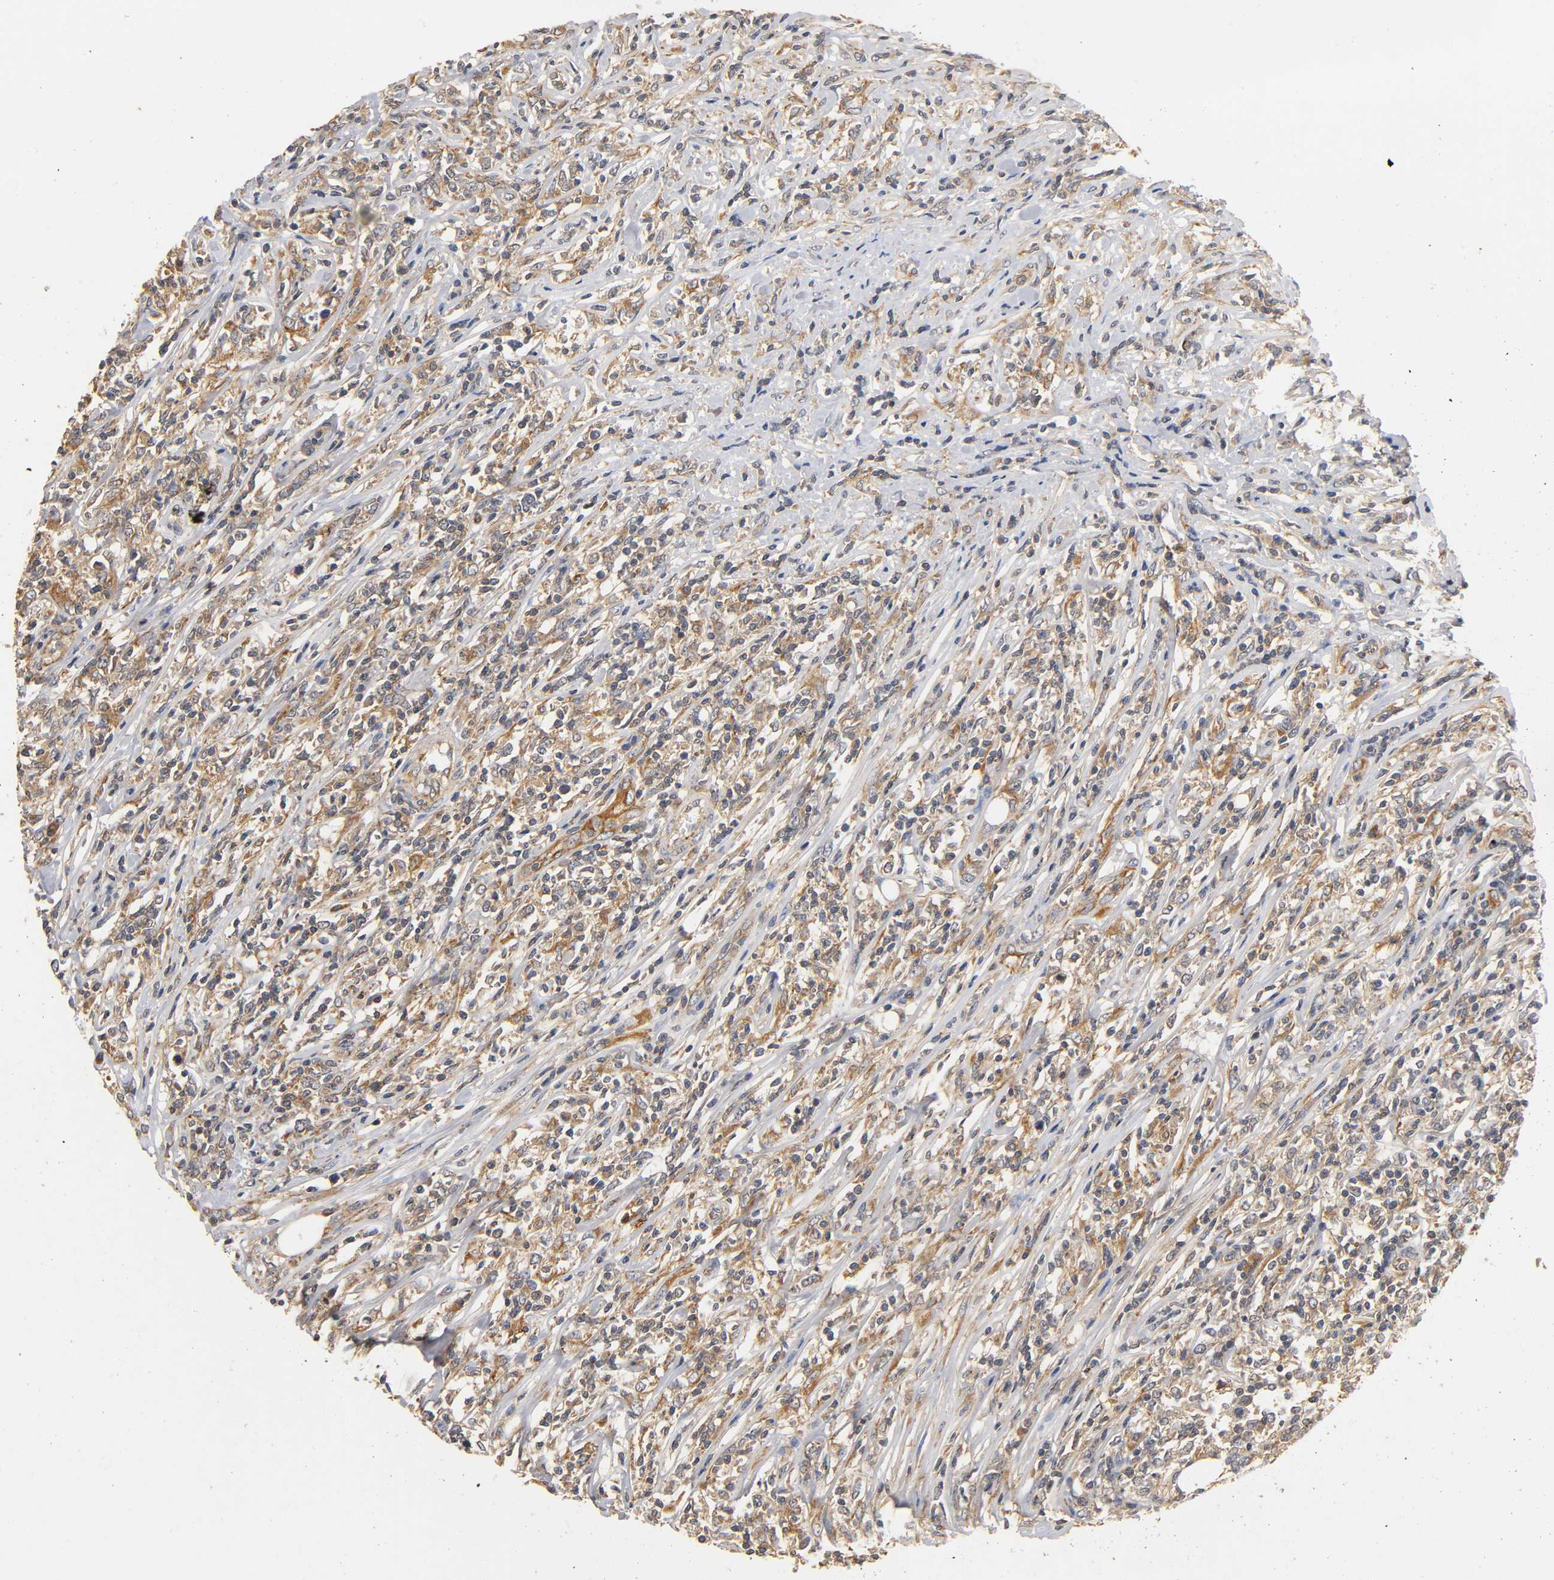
{"staining": {"intensity": "moderate", "quantity": ">75%", "location": "cytoplasmic/membranous"}, "tissue": "lymphoma", "cell_type": "Tumor cells", "image_type": "cancer", "snomed": [{"axis": "morphology", "description": "Malignant lymphoma, non-Hodgkin's type, High grade"}, {"axis": "topography", "description": "Lymph node"}], "caption": "Brown immunohistochemical staining in lymphoma shows moderate cytoplasmic/membranous positivity in approximately >75% of tumor cells. The staining was performed using DAB, with brown indicating positive protein expression. Nuclei are stained blue with hematoxylin.", "gene": "SCAP", "patient": {"sex": "female", "age": 84}}